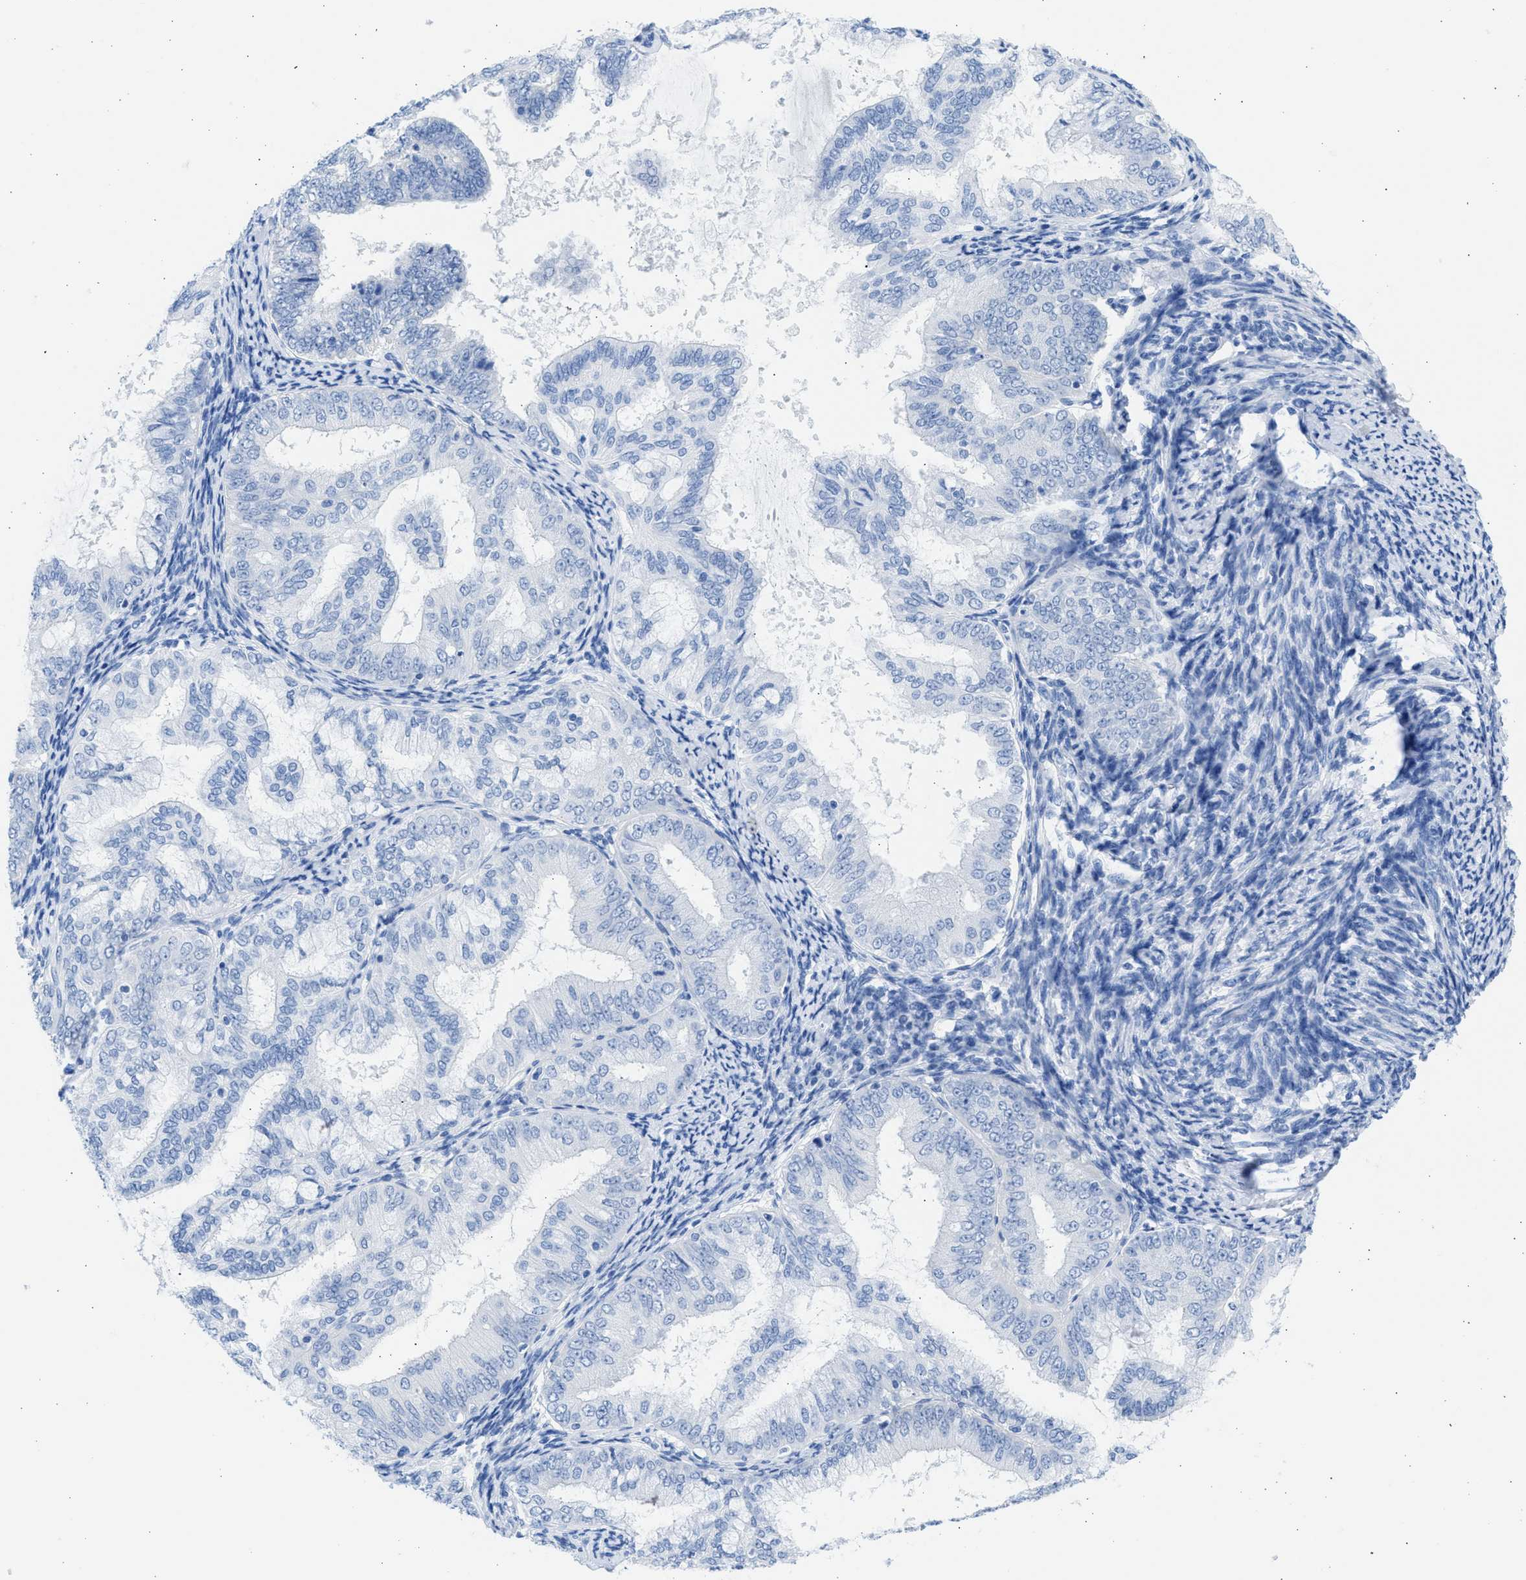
{"staining": {"intensity": "negative", "quantity": "none", "location": "none"}, "tissue": "endometrial cancer", "cell_type": "Tumor cells", "image_type": "cancer", "snomed": [{"axis": "morphology", "description": "Adenocarcinoma, NOS"}, {"axis": "topography", "description": "Endometrium"}], "caption": "An immunohistochemistry (IHC) histopathology image of endometrial adenocarcinoma is shown. There is no staining in tumor cells of endometrial adenocarcinoma.", "gene": "SPATA3", "patient": {"sex": "female", "age": 63}}